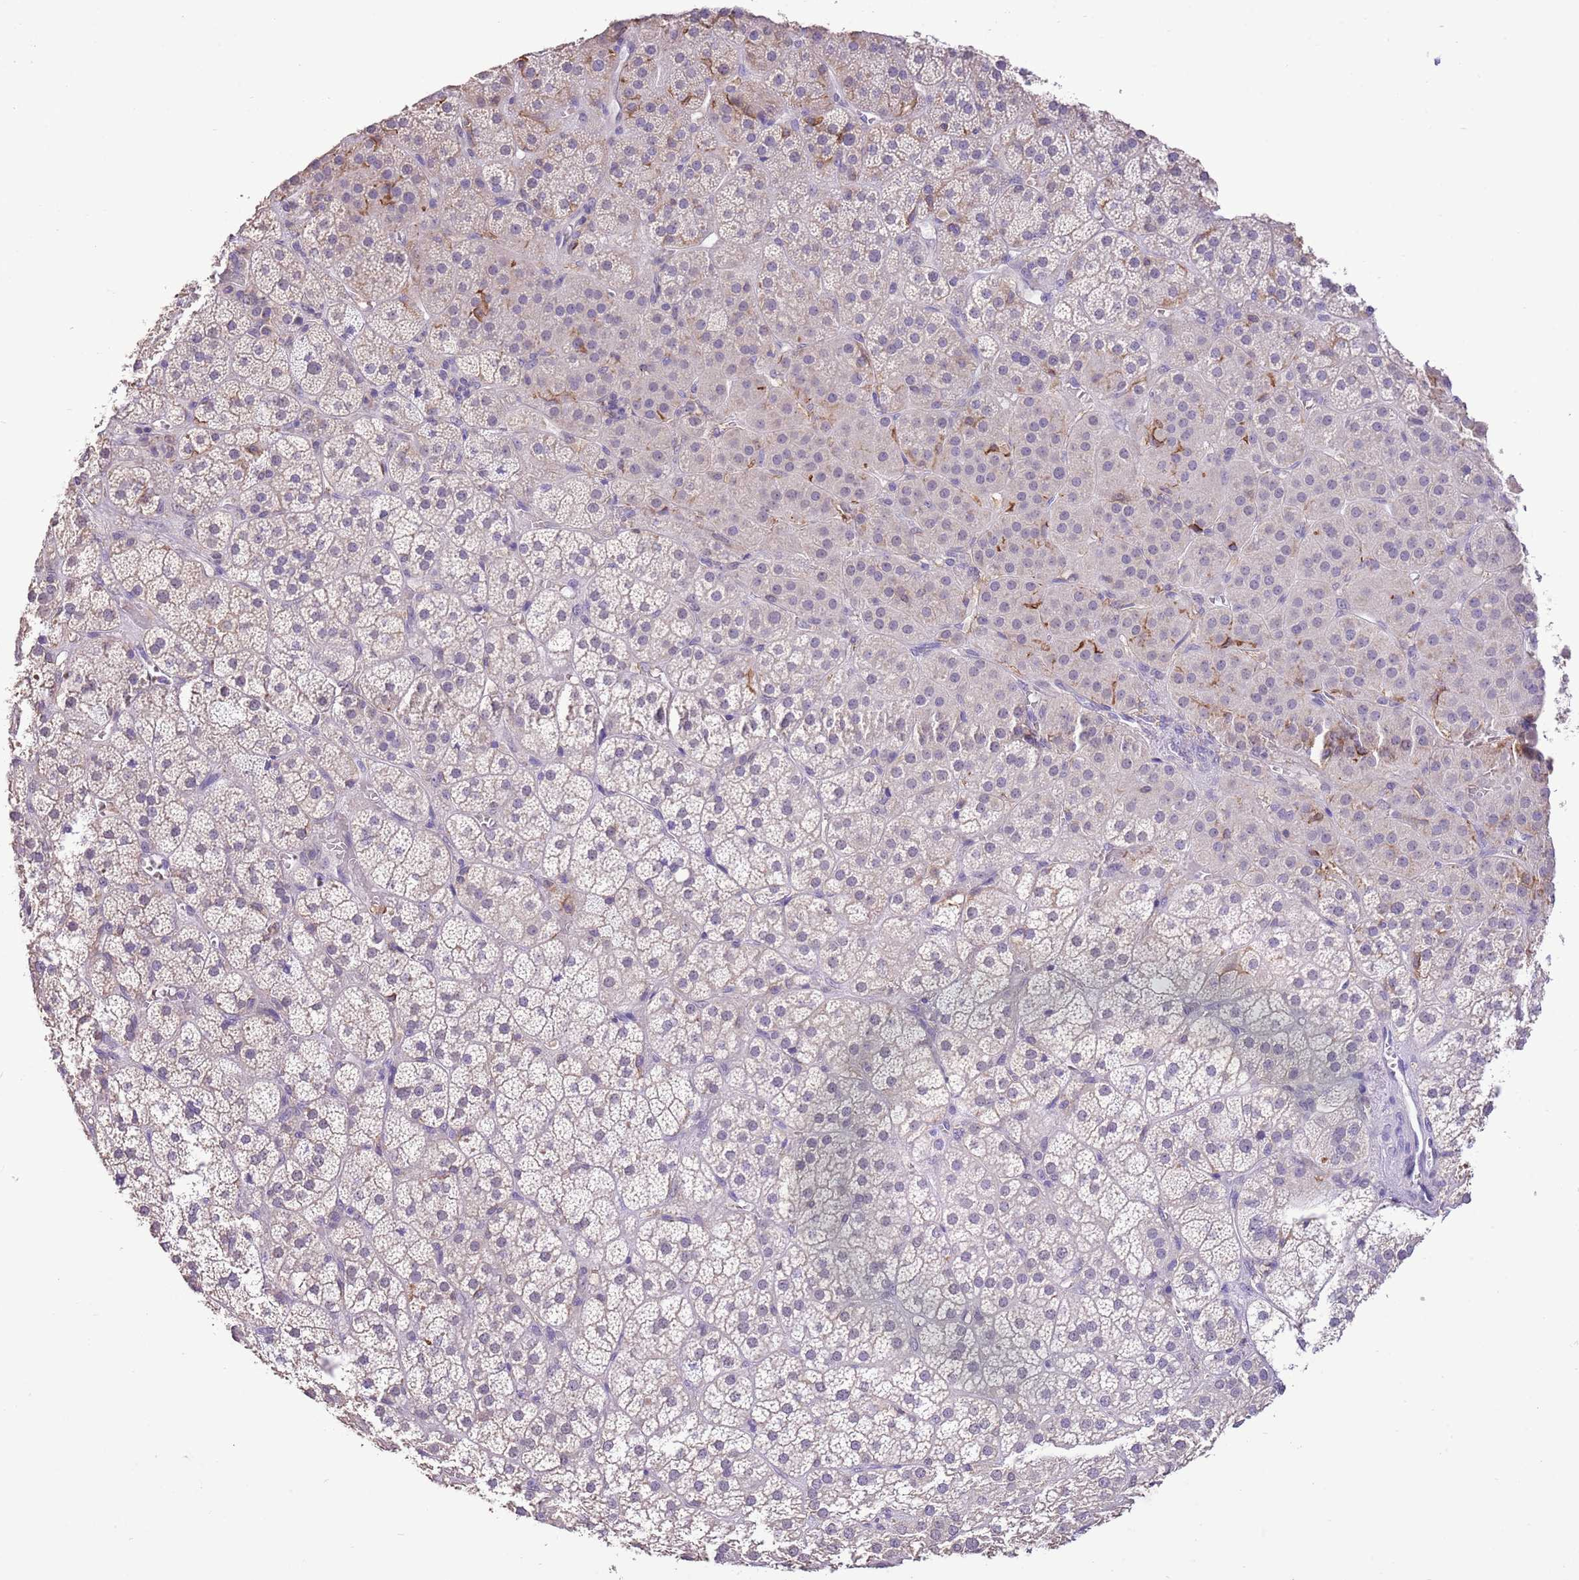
{"staining": {"intensity": "negative", "quantity": "none", "location": "none"}, "tissue": "adrenal gland", "cell_type": "Glandular cells", "image_type": "normal", "snomed": [{"axis": "morphology", "description": "Normal tissue, NOS"}, {"axis": "topography", "description": "Adrenal gland"}], "caption": "Unremarkable adrenal gland was stained to show a protein in brown. There is no significant positivity in glandular cells. (IHC, brightfield microscopy, high magnification).", "gene": "IZUMO4", "patient": {"sex": "female", "age": 70}}